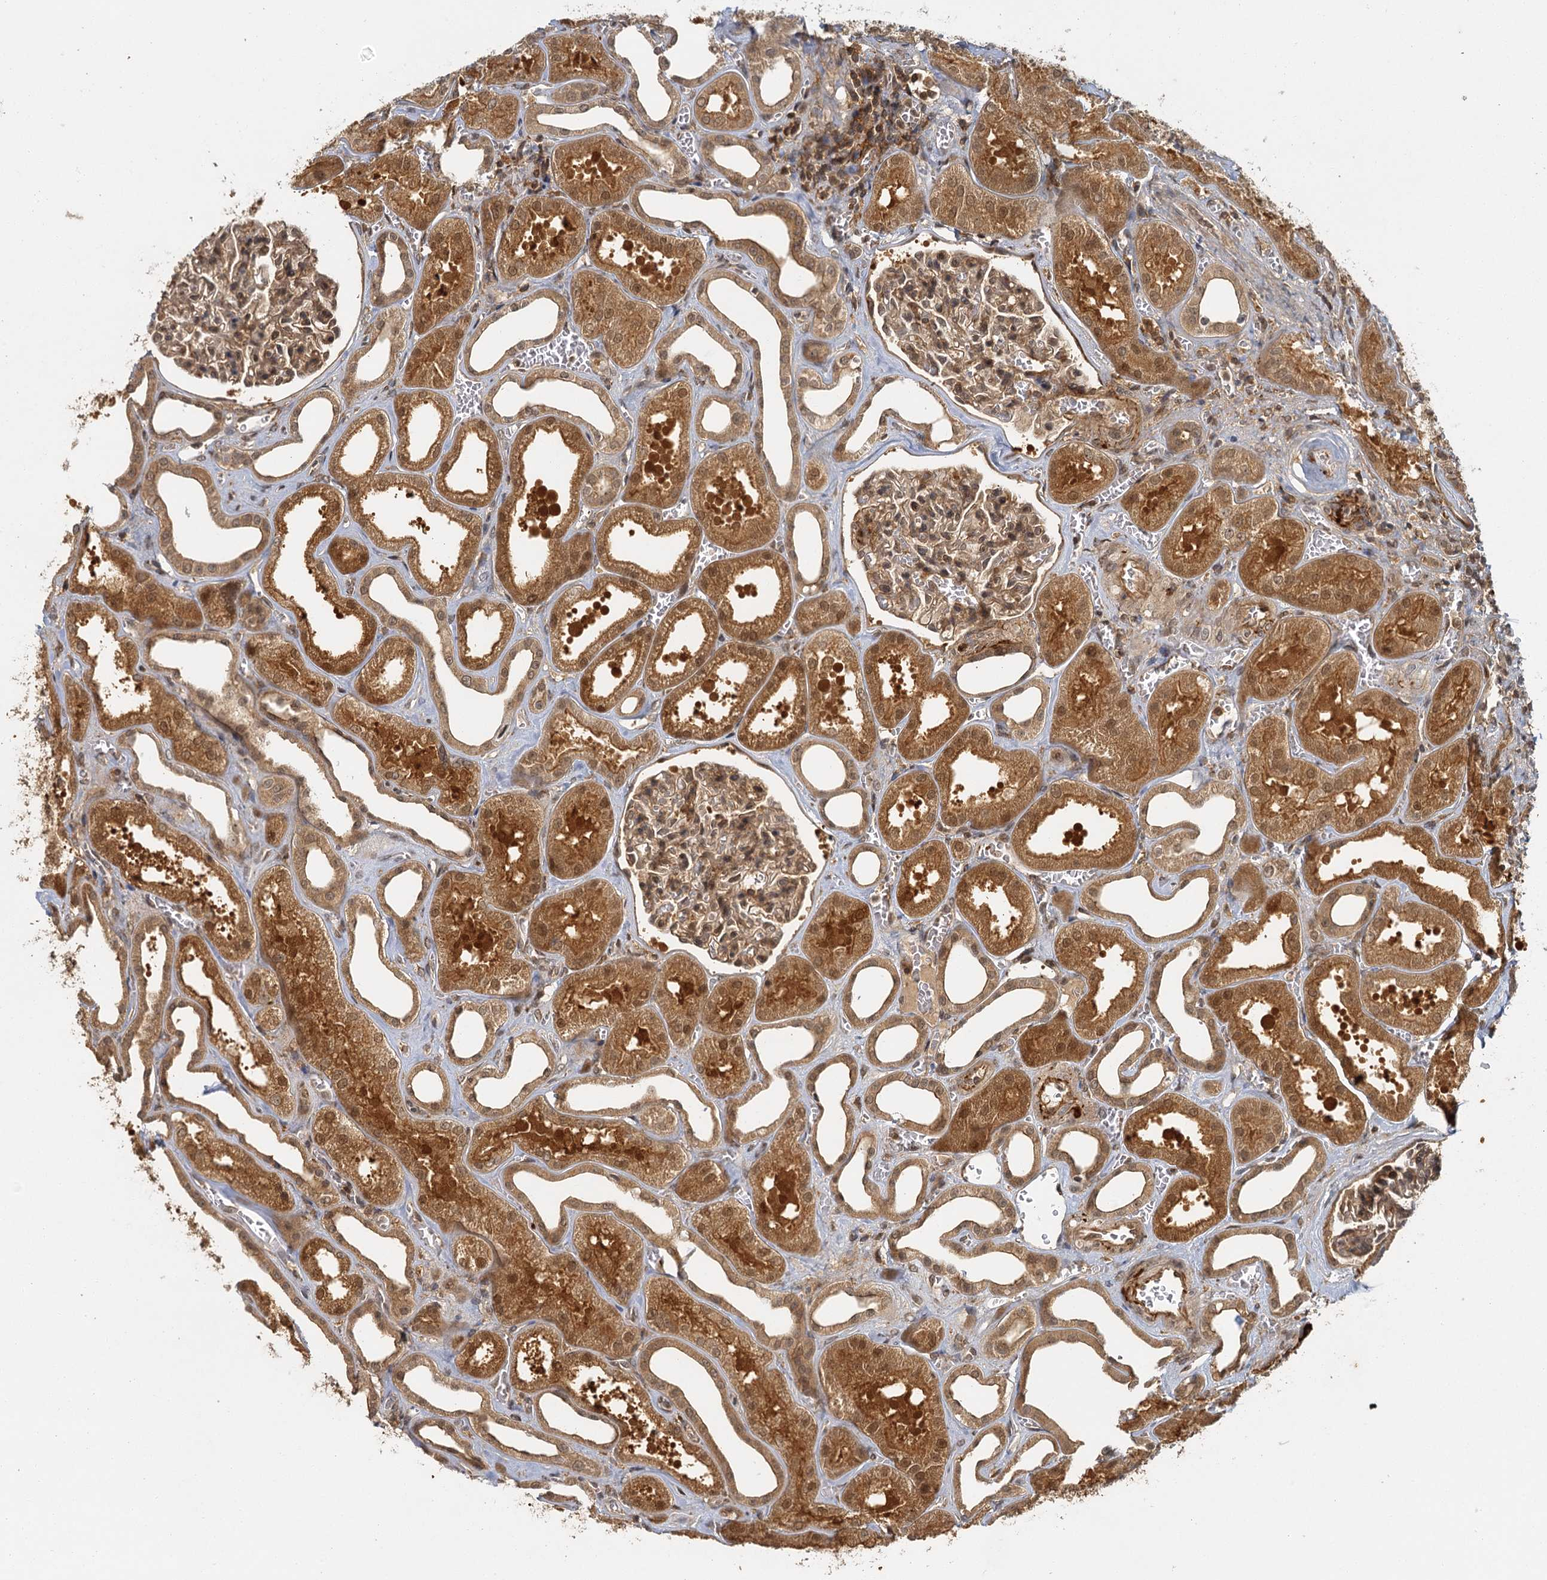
{"staining": {"intensity": "moderate", "quantity": ">75%", "location": "cytoplasmic/membranous,nuclear"}, "tissue": "kidney", "cell_type": "Cells in glomeruli", "image_type": "normal", "snomed": [{"axis": "morphology", "description": "Normal tissue, NOS"}, {"axis": "morphology", "description": "Adenocarcinoma, NOS"}, {"axis": "topography", "description": "Kidney"}], "caption": "Immunohistochemical staining of normal human kidney displays medium levels of moderate cytoplasmic/membranous,nuclear staining in about >75% of cells in glomeruli. Nuclei are stained in blue.", "gene": "ZNF549", "patient": {"sex": "female", "age": 68}}